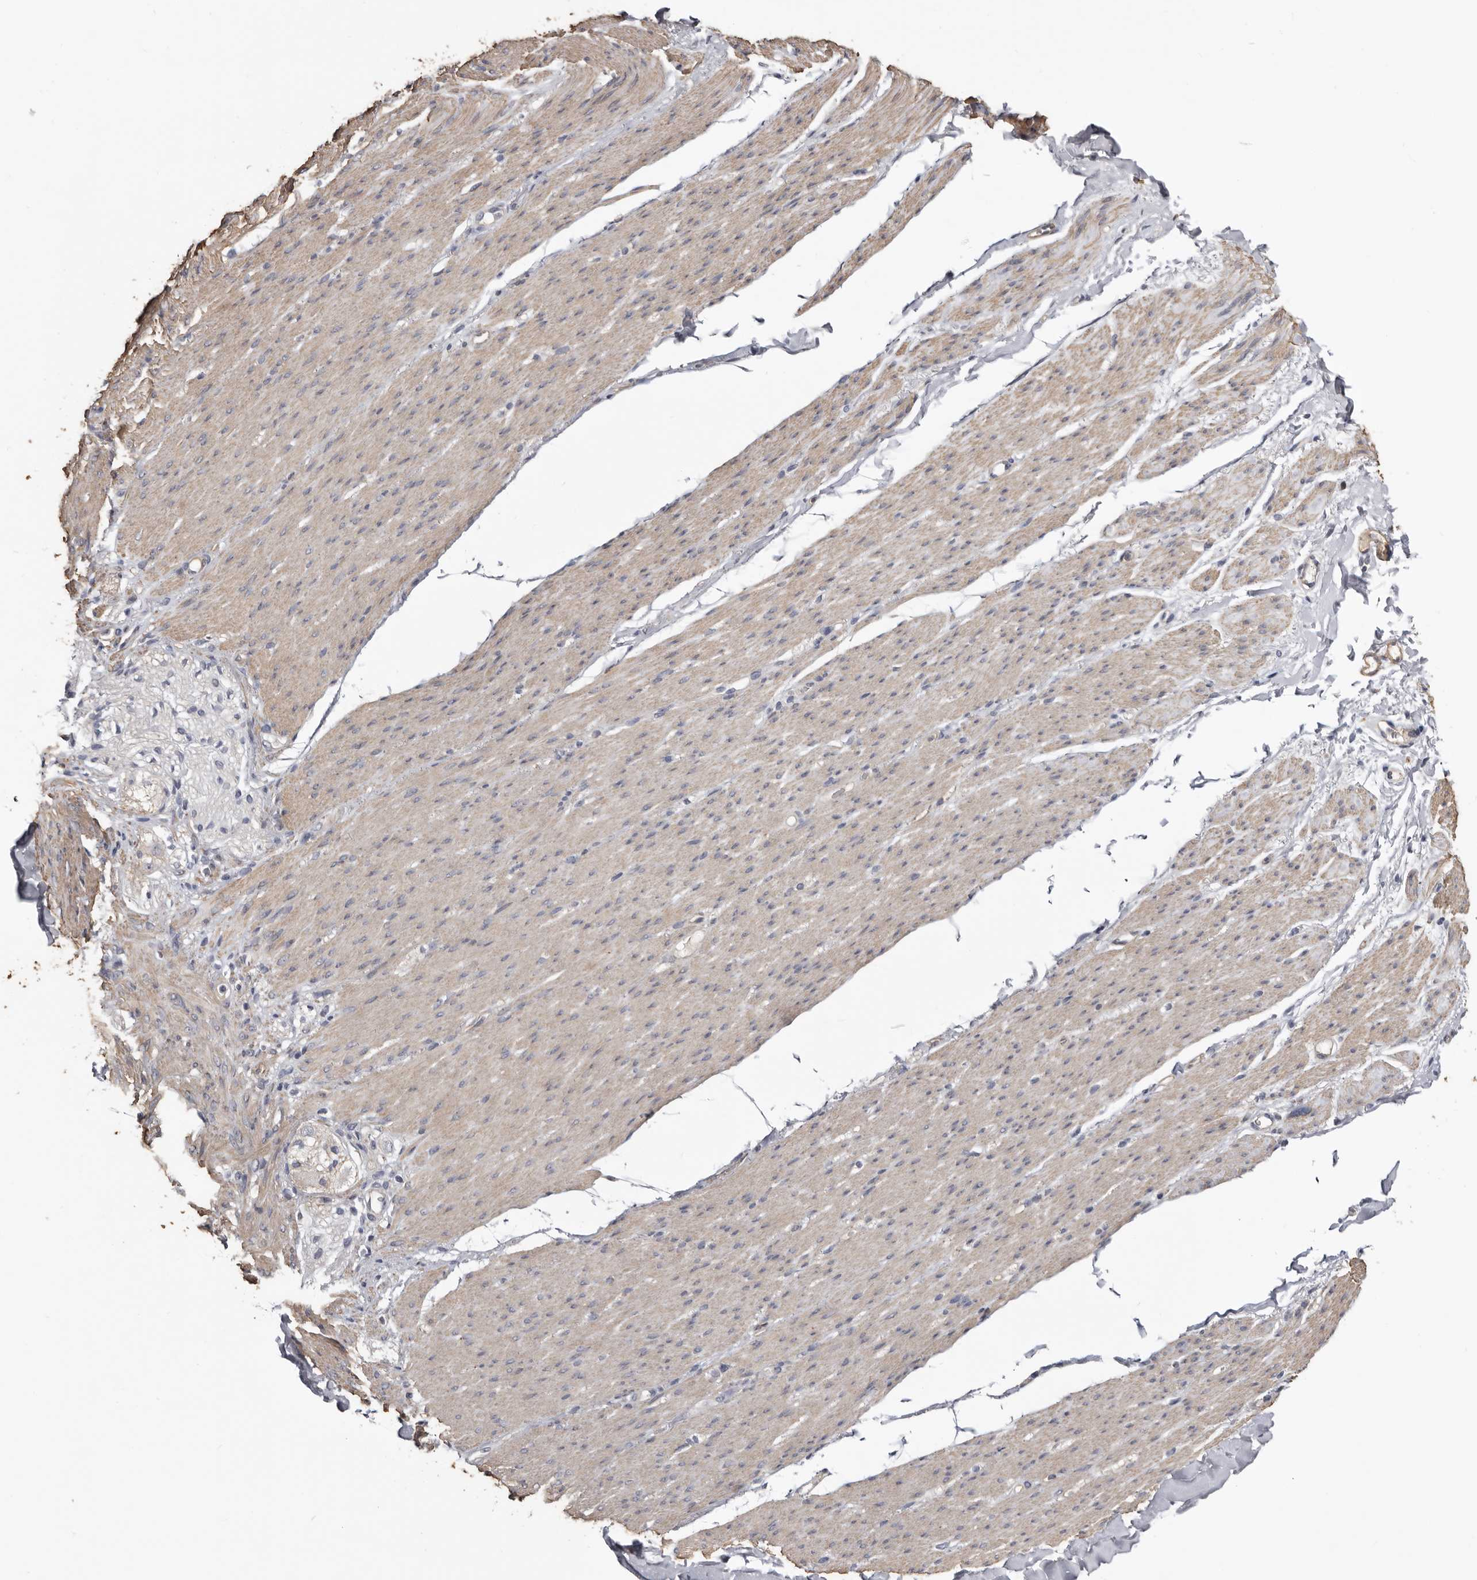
{"staining": {"intensity": "weak", "quantity": ">75%", "location": "cytoplasmic/membranous"}, "tissue": "smooth muscle", "cell_type": "Smooth muscle cells", "image_type": "normal", "snomed": [{"axis": "morphology", "description": "Normal tissue, NOS"}, {"axis": "topography", "description": "Colon"}, {"axis": "topography", "description": "Peripheral nerve tissue"}], "caption": "A brown stain highlights weak cytoplasmic/membranous positivity of a protein in smooth muscle cells of normal smooth muscle.", "gene": "CDCA8", "patient": {"sex": "female", "age": 61}}